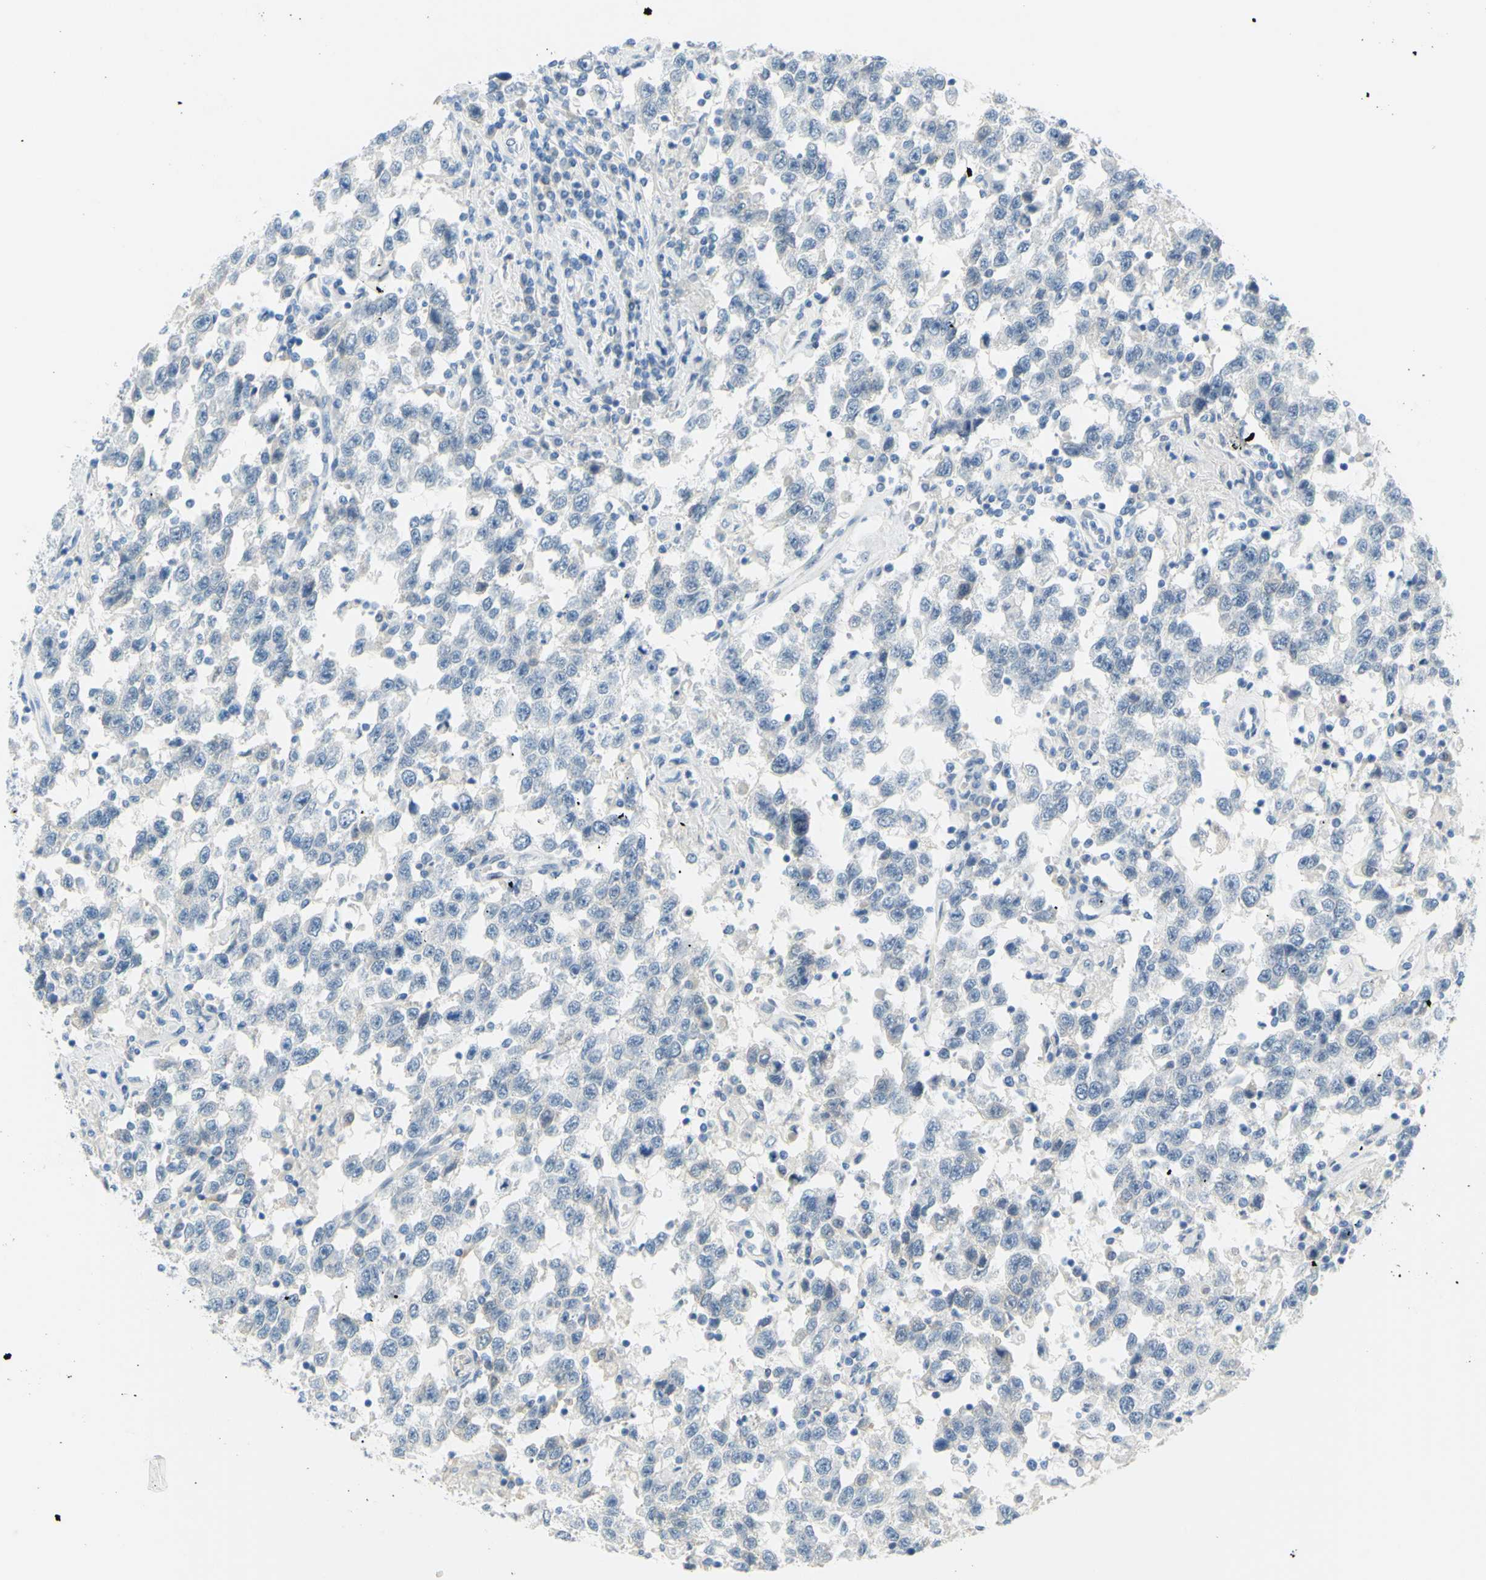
{"staining": {"intensity": "negative", "quantity": "none", "location": "none"}, "tissue": "testis cancer", "cell_type": "Tumor cells", "image_type": "cancer", "snomed": [{"axis": "morphology", "description": "Seminoma, NOS"}, {"axis": "topography", "description": "Testis"}], "caption": "Tumor cells show no significant protein positivity in testis cancer (seminoma).", "gene": "DCT", "patient": {"sex": "male", "age": 41}}